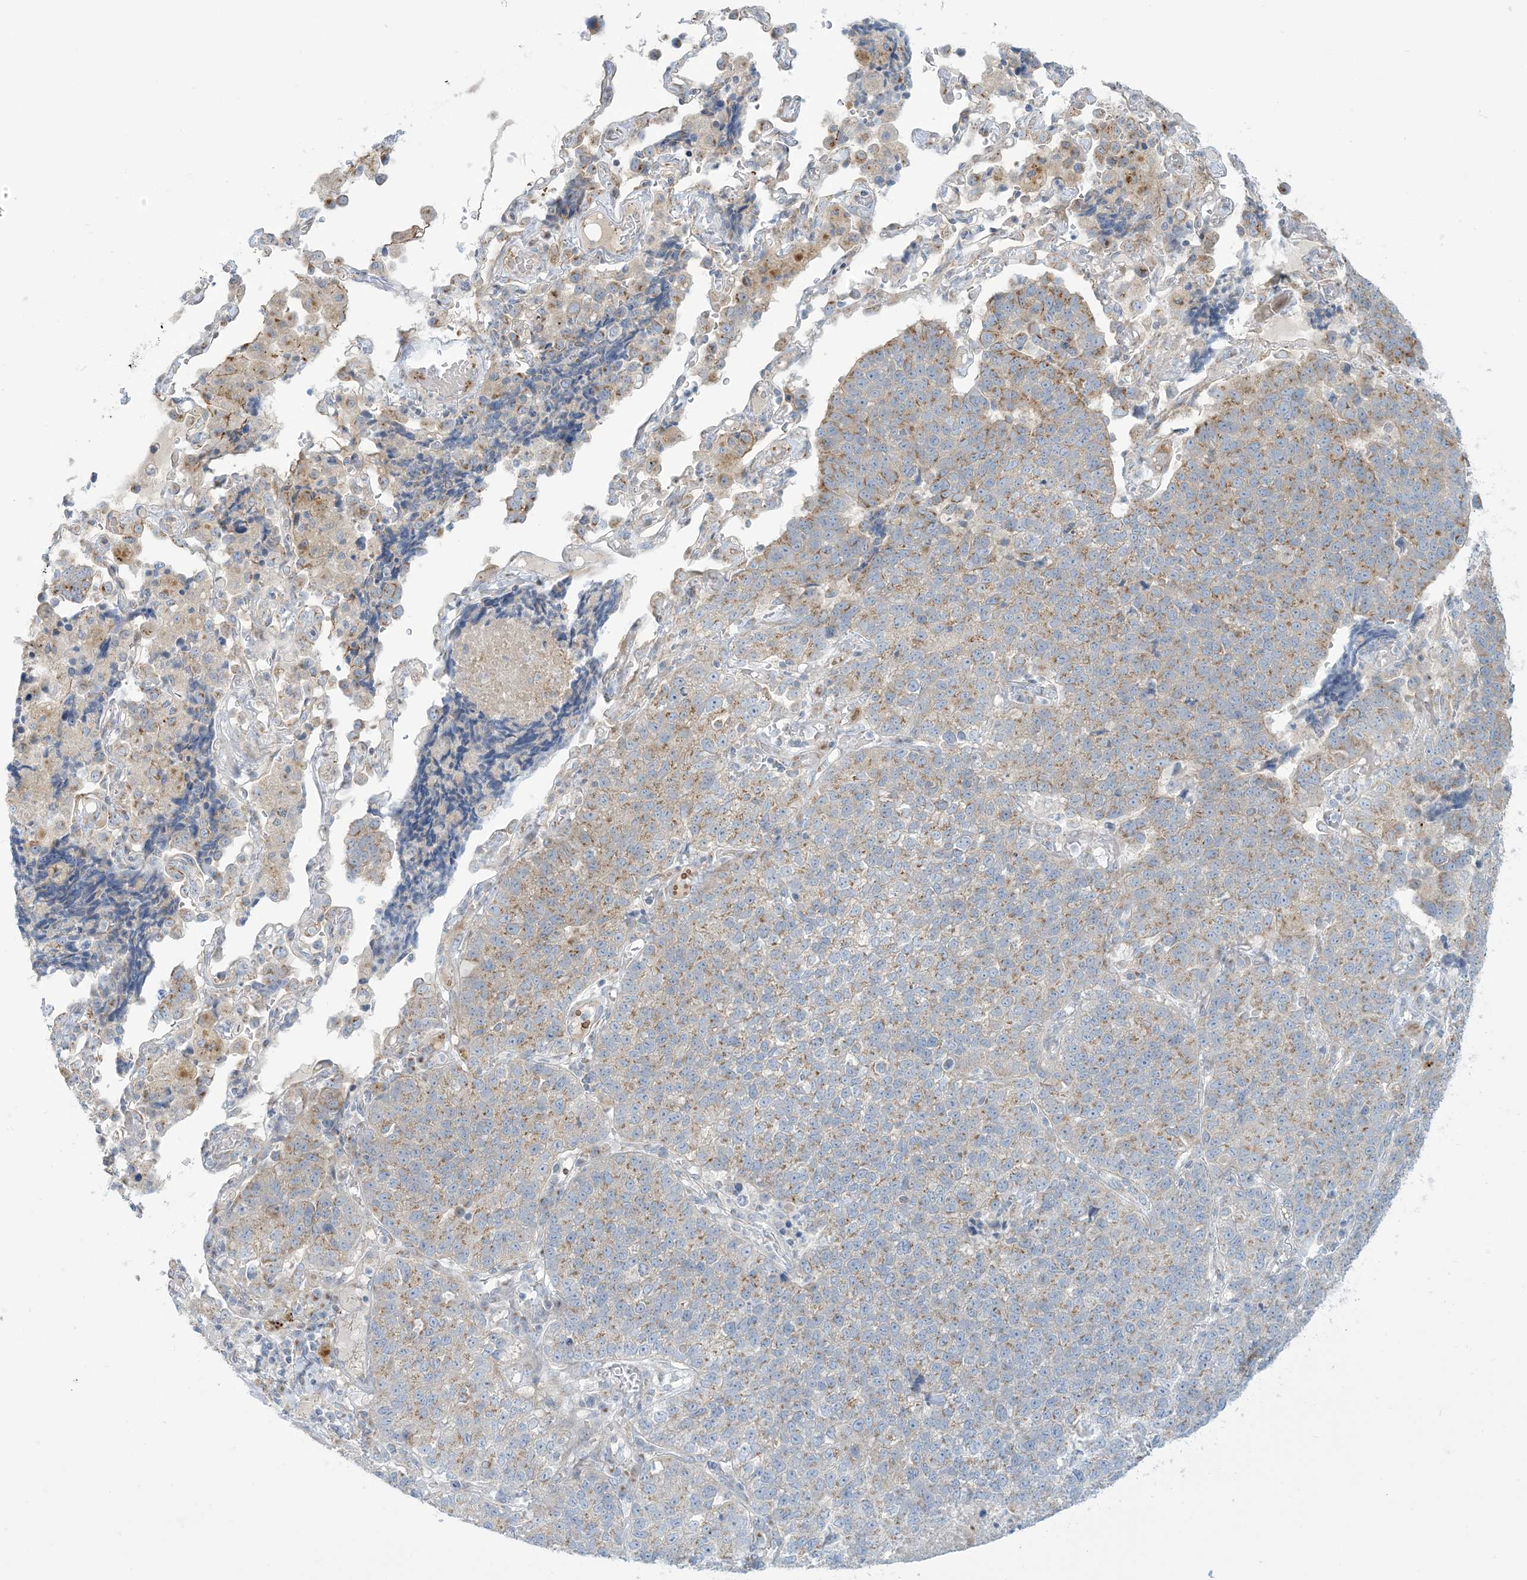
{"staining": {"intensity": "moderate", "quantity": "25%-75%", "location": "cytoplasmic/membranous"}, "tissue": "lung cancer", "cell_type": "Tumor cells", "image_type": "cancer", "snomed": [{"axis": "morphology", "description": "Adenocarcinoma, NOS"}, {"axis": "topography", "description": "Lung"}], "caption": "Immunohistochemical staining of human adenocarcinoma (lung) exhibits medium levels of moderate cytoplasmic/membranous protein expression in about 25%-75% of tumor cells. The staining is performed using DAB (3,3'-diaminobenzidine) brown chromogen to label protein expression. The nuclei are counter-stained blue using hematoxylin.", "gene": "AFTPH", "patient": {"sex": "male", "age": 49}}